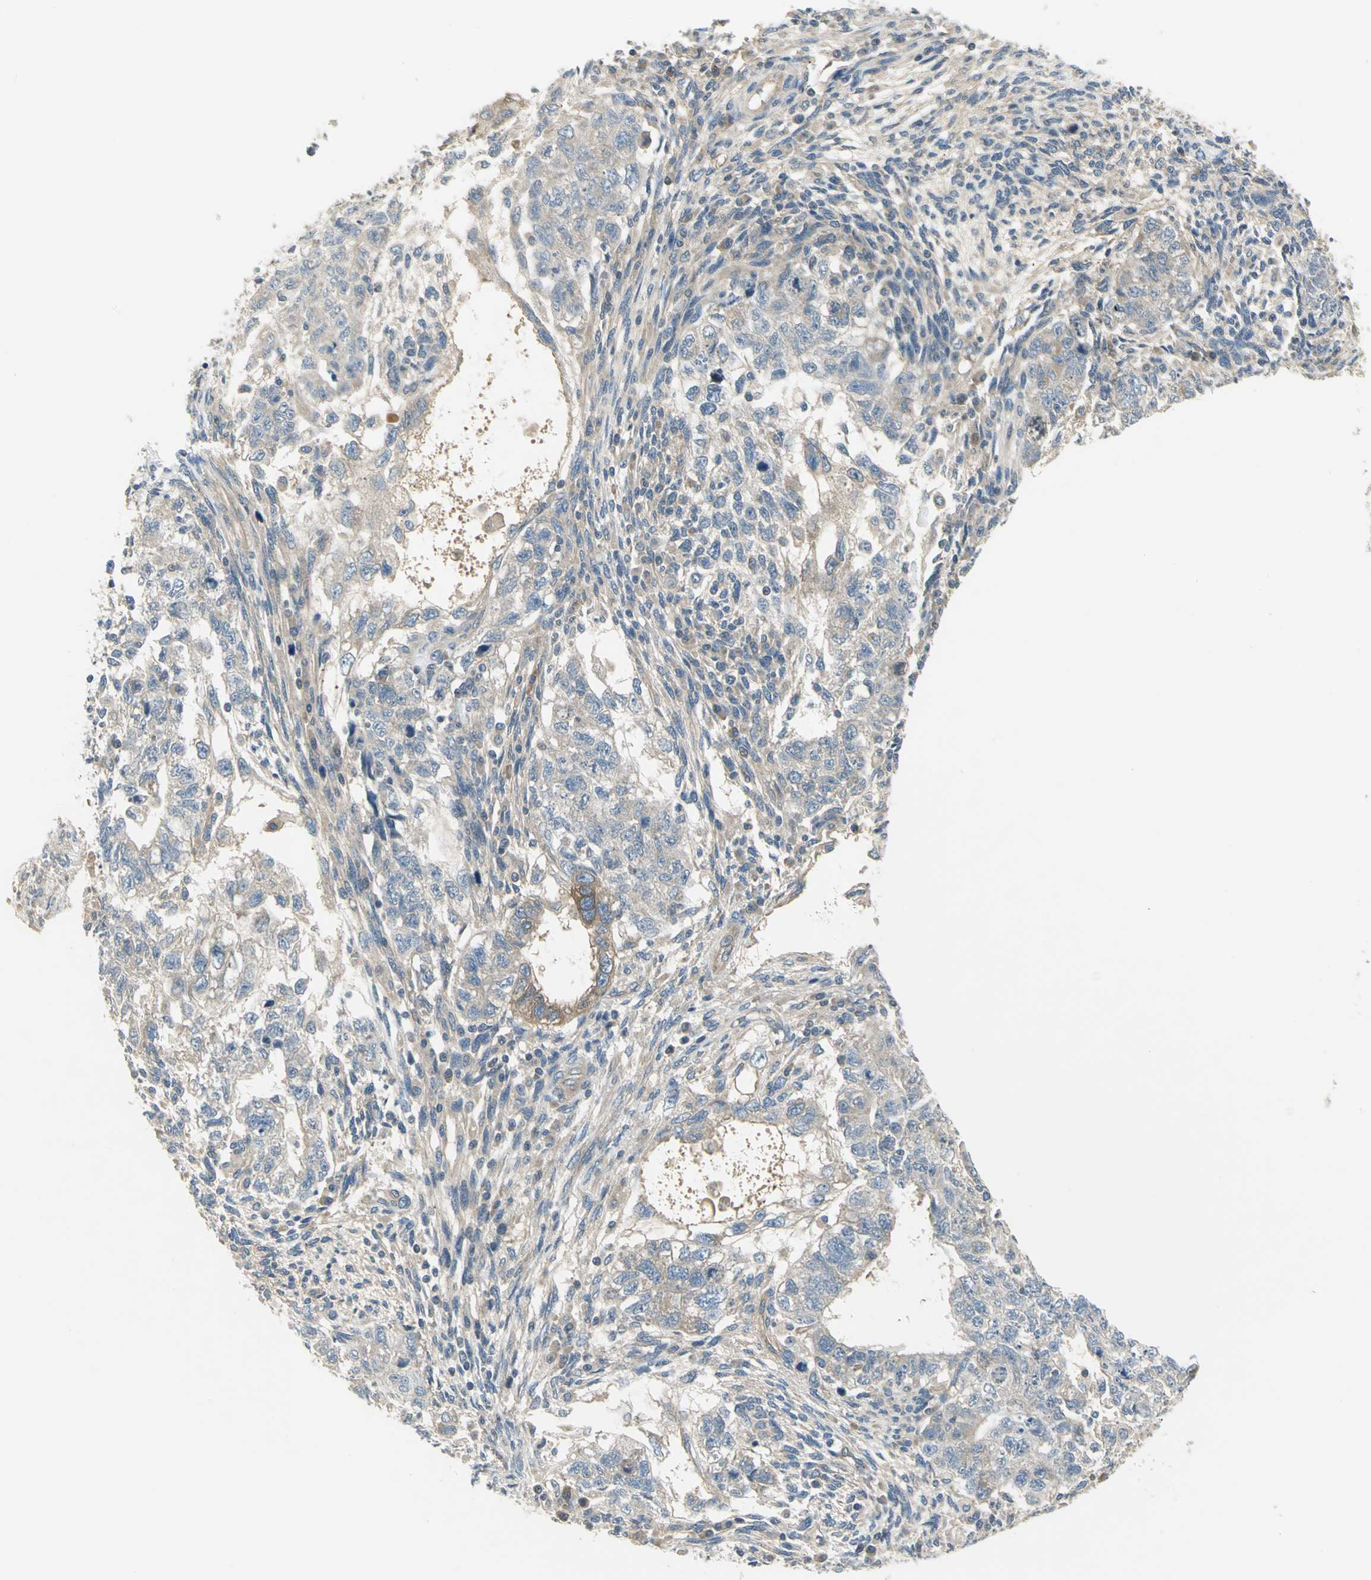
{"staining": {"intensity": "weak", "quantity": ">75%", "location": "cytoplasmic/membranous"}, "tissue": "testis cancer", "cell_type": "Tumor cells", "image_type": "cancer", "snomed": [{"axis": "morphology", "description": "Normal tissue, NOS"}, {"axis": "morphology", "description": "Carcinoma, Embryonal, NOS"}, {"axis": "topography", "description": "Testis"}], "caption": "A low amount of weak cytoplasmic/membranous expression is identified in approximately >75% of tumor cells in testis cancer (embryonal carcinoma) tissue. (DAB (3,3'-diaminobenzidine) IHC, brown staining for protein, blue staining for nuclei).", "gene": "PRKAA1", "patient": {"sex": "male", "age": 36}}